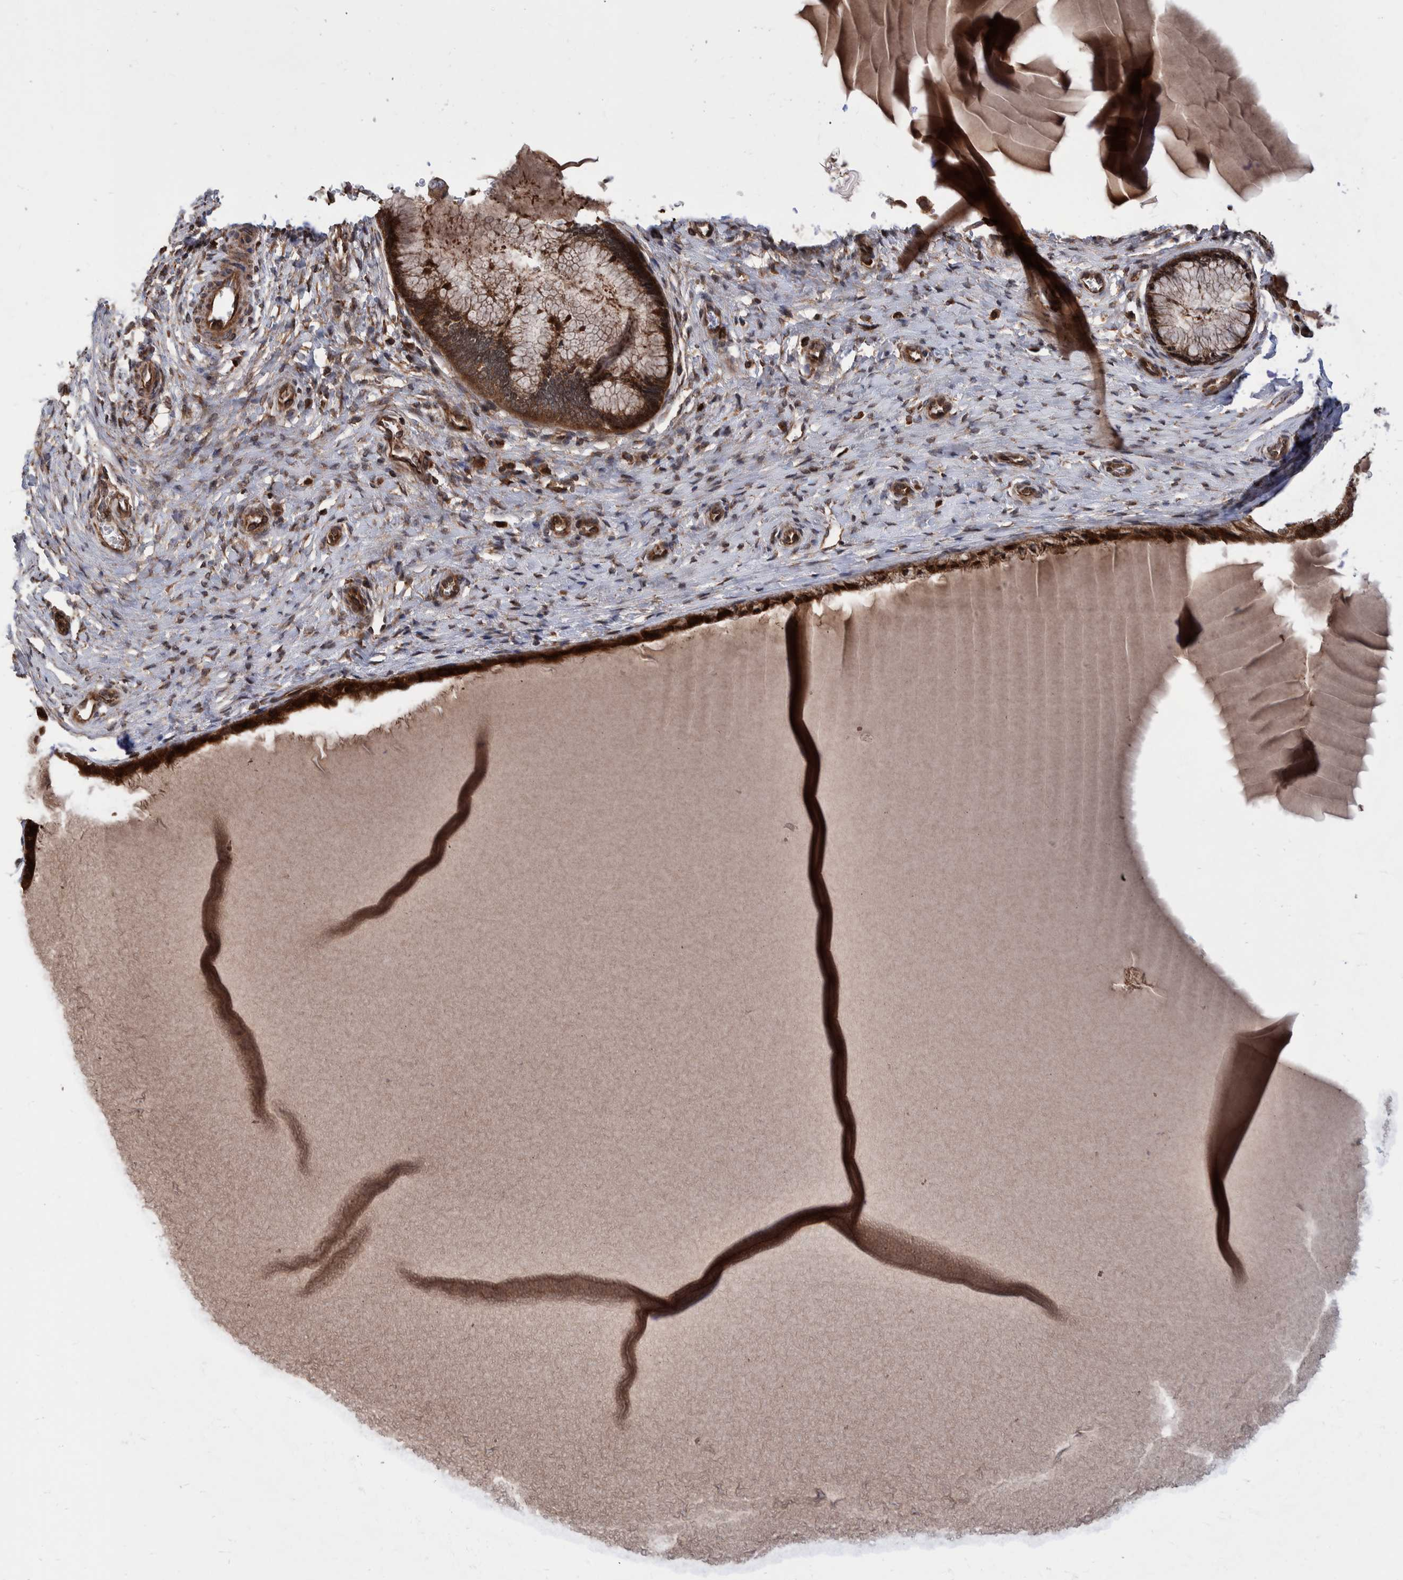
{"staining": {"intensity": "strong", "quantity": ">75%", "location": "cytoplasmic/membranous"}, "tissue": "cervix", "cell_type": "Glandular cells", "image_type": "normal", "snomed": [{"axis": "morphology", "description": "Normal tissue, NOS"}, {"axis": "topography", "description": "Cervix"}], "caption": "Strong cytoplasmic/membranous positivity is identified in approximately >75% of glandular cells in benign cervix.", "gene": "VBP1", "patient": {"sex": "female", "age": 55}}